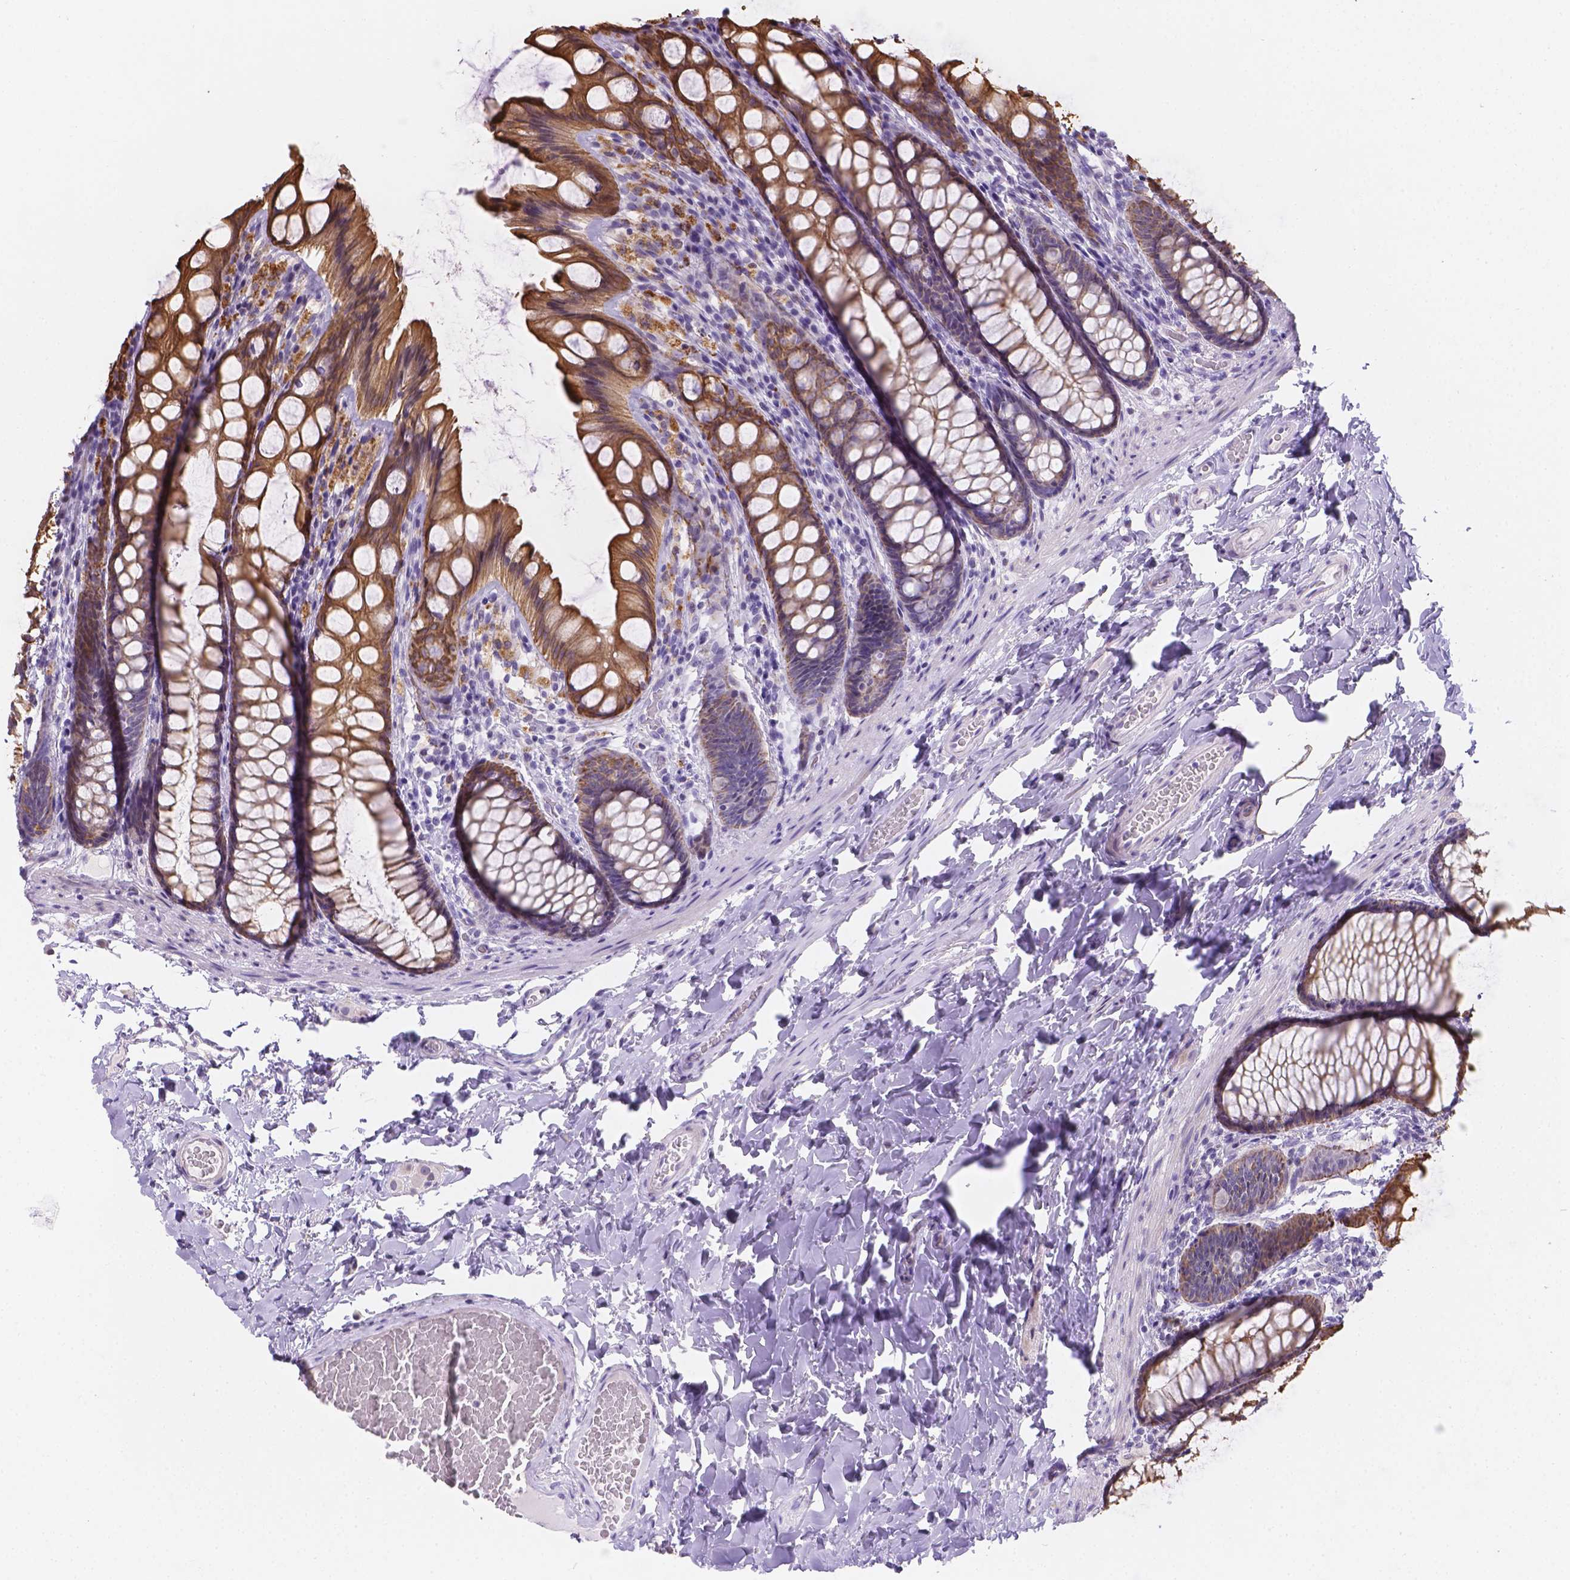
{"staining": {"intensity": "negative", "quantity": "none", "location": "none"}, "tissue": "colon", "cell_type": "Endothelial cells", "image_type": "normal", "snomed": [{"axis": "morphology", "description": "Normal tissue, NOS"}, {"axis": "topography", "description": "Colon"}], "caption": "Endothelial cells show no significant protein positivity in normal colon. (Immunohistochemistry, brightfield microscopy, high magnification).", "gene": "DMWD", "patient": {"sex": "male", "age": 47}}